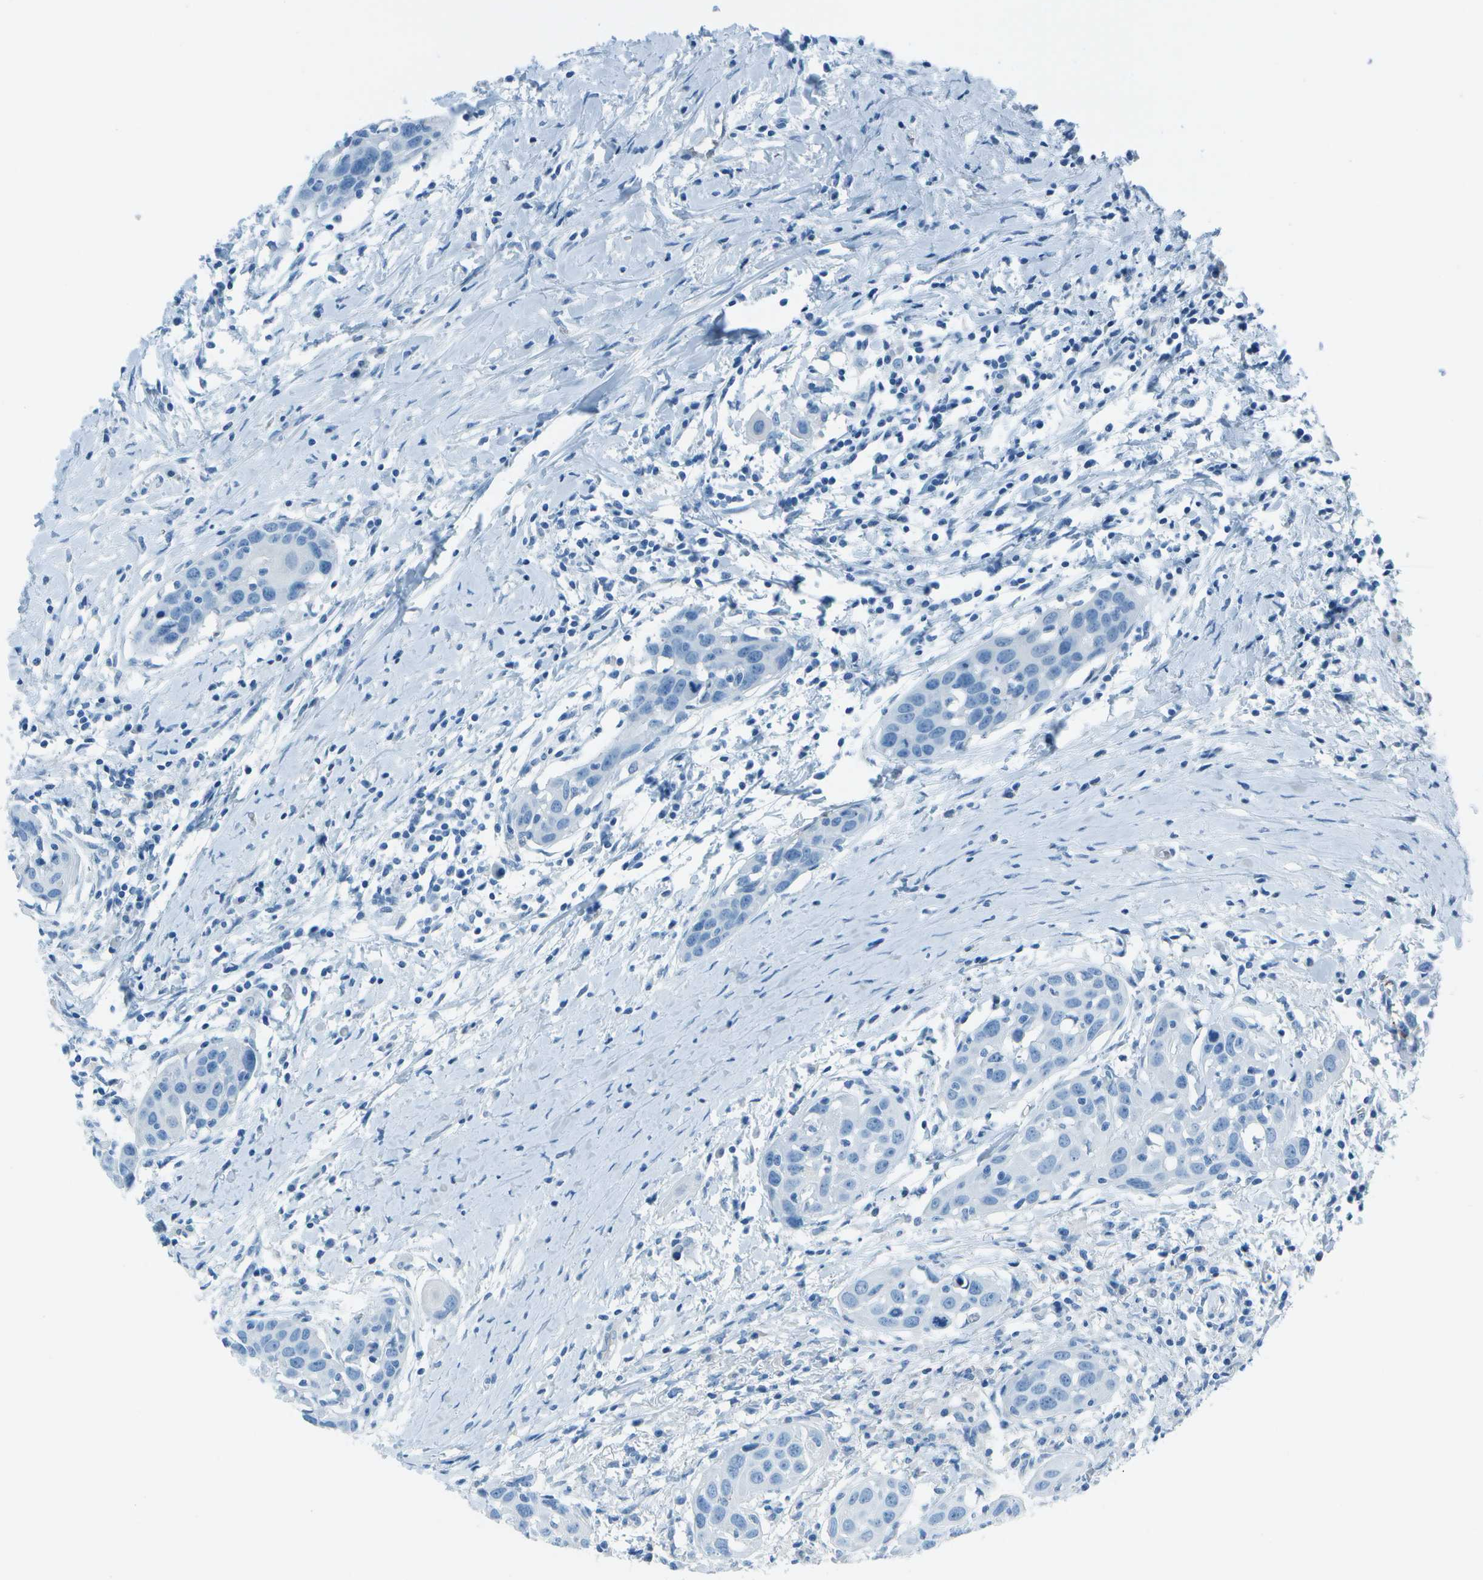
{"staining": {"intensity": "negative", "quantity": "none", "location": "none"}, "tissue": "head and neck cancer", "cell_type": "Tumor cells", "image_type": "cancer", "snomed": [{"axis": "morphology", "description": "Squamous cell carcinoma, NOS"}, {"axis": "topography", "description": "Oral tissue"}, {"axis": "topography", "description": "Head-Neck"}], "caption": "Immunohistochemistry photomicrograph of neoplastic tissue: head and neck cancer stained with DAB (3,3'-diaminobenzidine) shows no significant protein staining in tumor cells.", "gene": "ASL", "patient": {"sex": "female", "age": 50}}